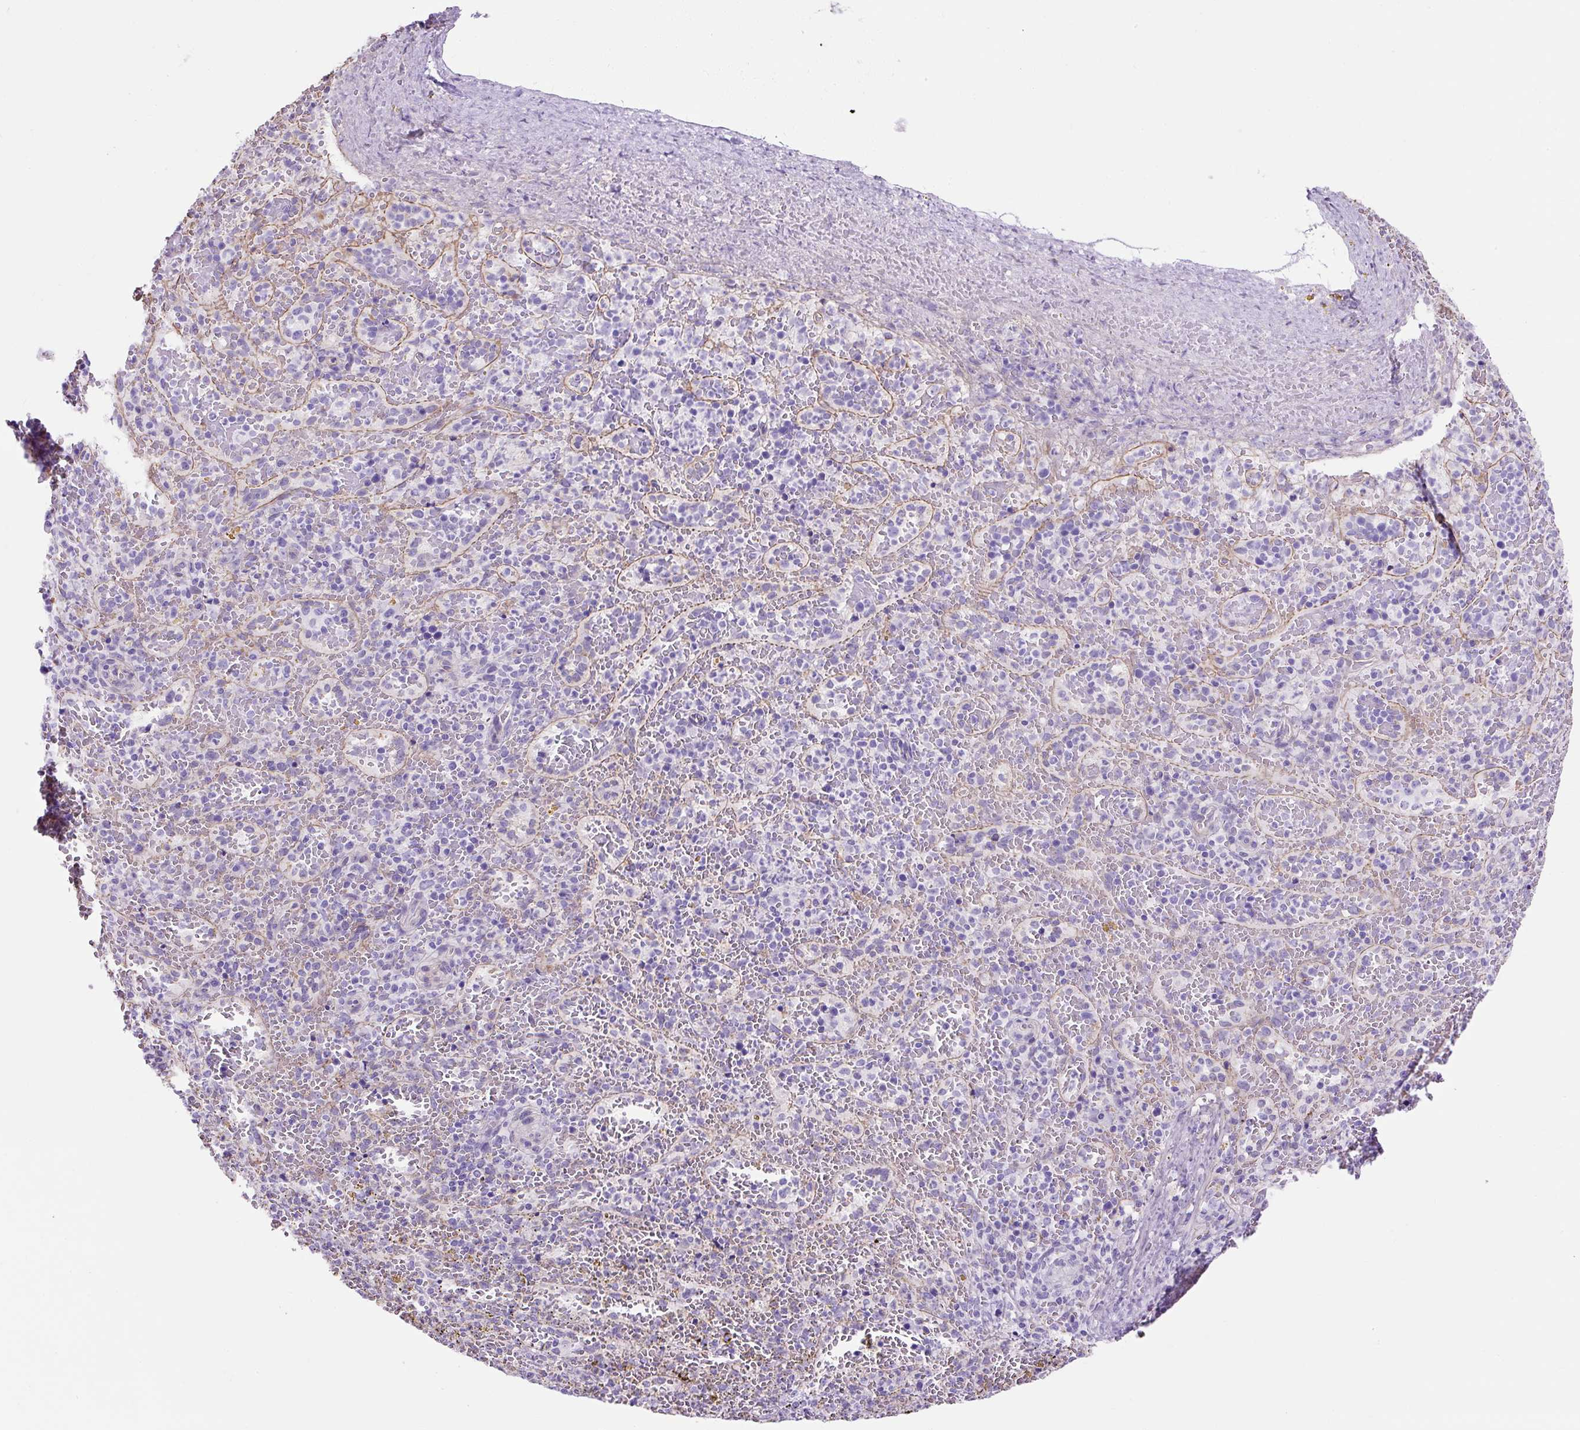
{"staining": {"intensity": "negative", "quantity": "none", "location": "none"}, "tissue": "spleen", "cell_type": "Cells in red pulp", "image_type": "normal", "snomed": [{"axis": "morphology", "description": "Normal tissue, NOS"}, {"axis": "topography", "description": "Spleen"}], "caption": "The image demonstrates no staining of cells in red pulp in normal spleen.", "gene": "KRT12", "patient": {"sex": "female", "age": 50}}